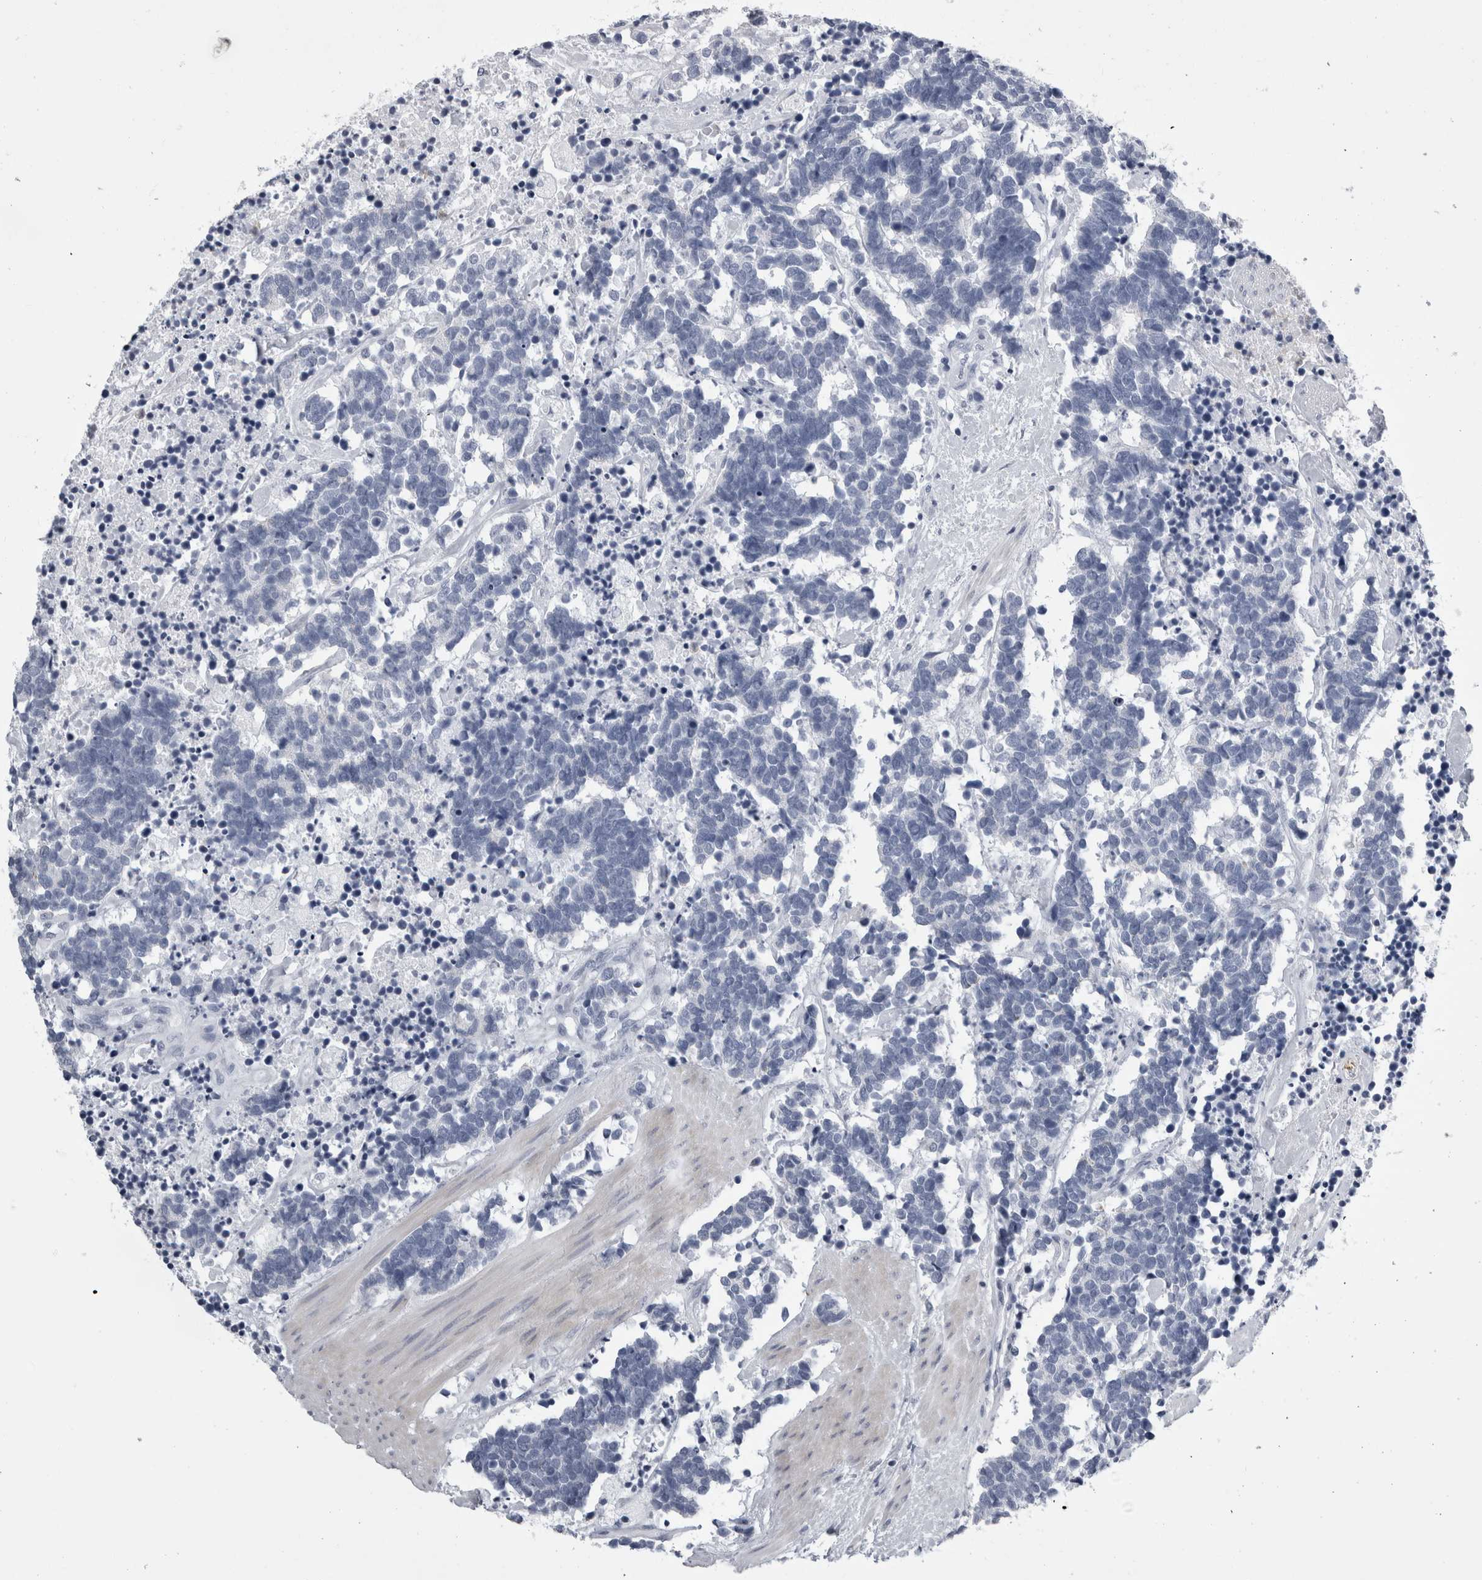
{"staining": {"intensity": "negative", "quantity": "none", "location": "none"}, "tissue": "carcinoid", "cell_type": "Tumor cells", "image_type": "cancer", "snomed": [{"axis": "morphology", "description": "Carcinoma, NOS"}, {"axis": "morphology", "description": "Carcinoid, malignant, NOS"}, {"axis": "topography", "description": "Urinary bladder"}], "caption": "This is a image of immunohistochemistry (IHC) staining of carcinoid (malignant), which shows no positivity in tumor cells. Brightfield microscopy of immunohistochemistry (IHC) stained with DAB (3,3'-diaminobenzidine) (brown) and hematoxylin (blue), captured at high magnification.", "gene": "ALDH8A1", "patient": {"sex": "male", "age": 57}}